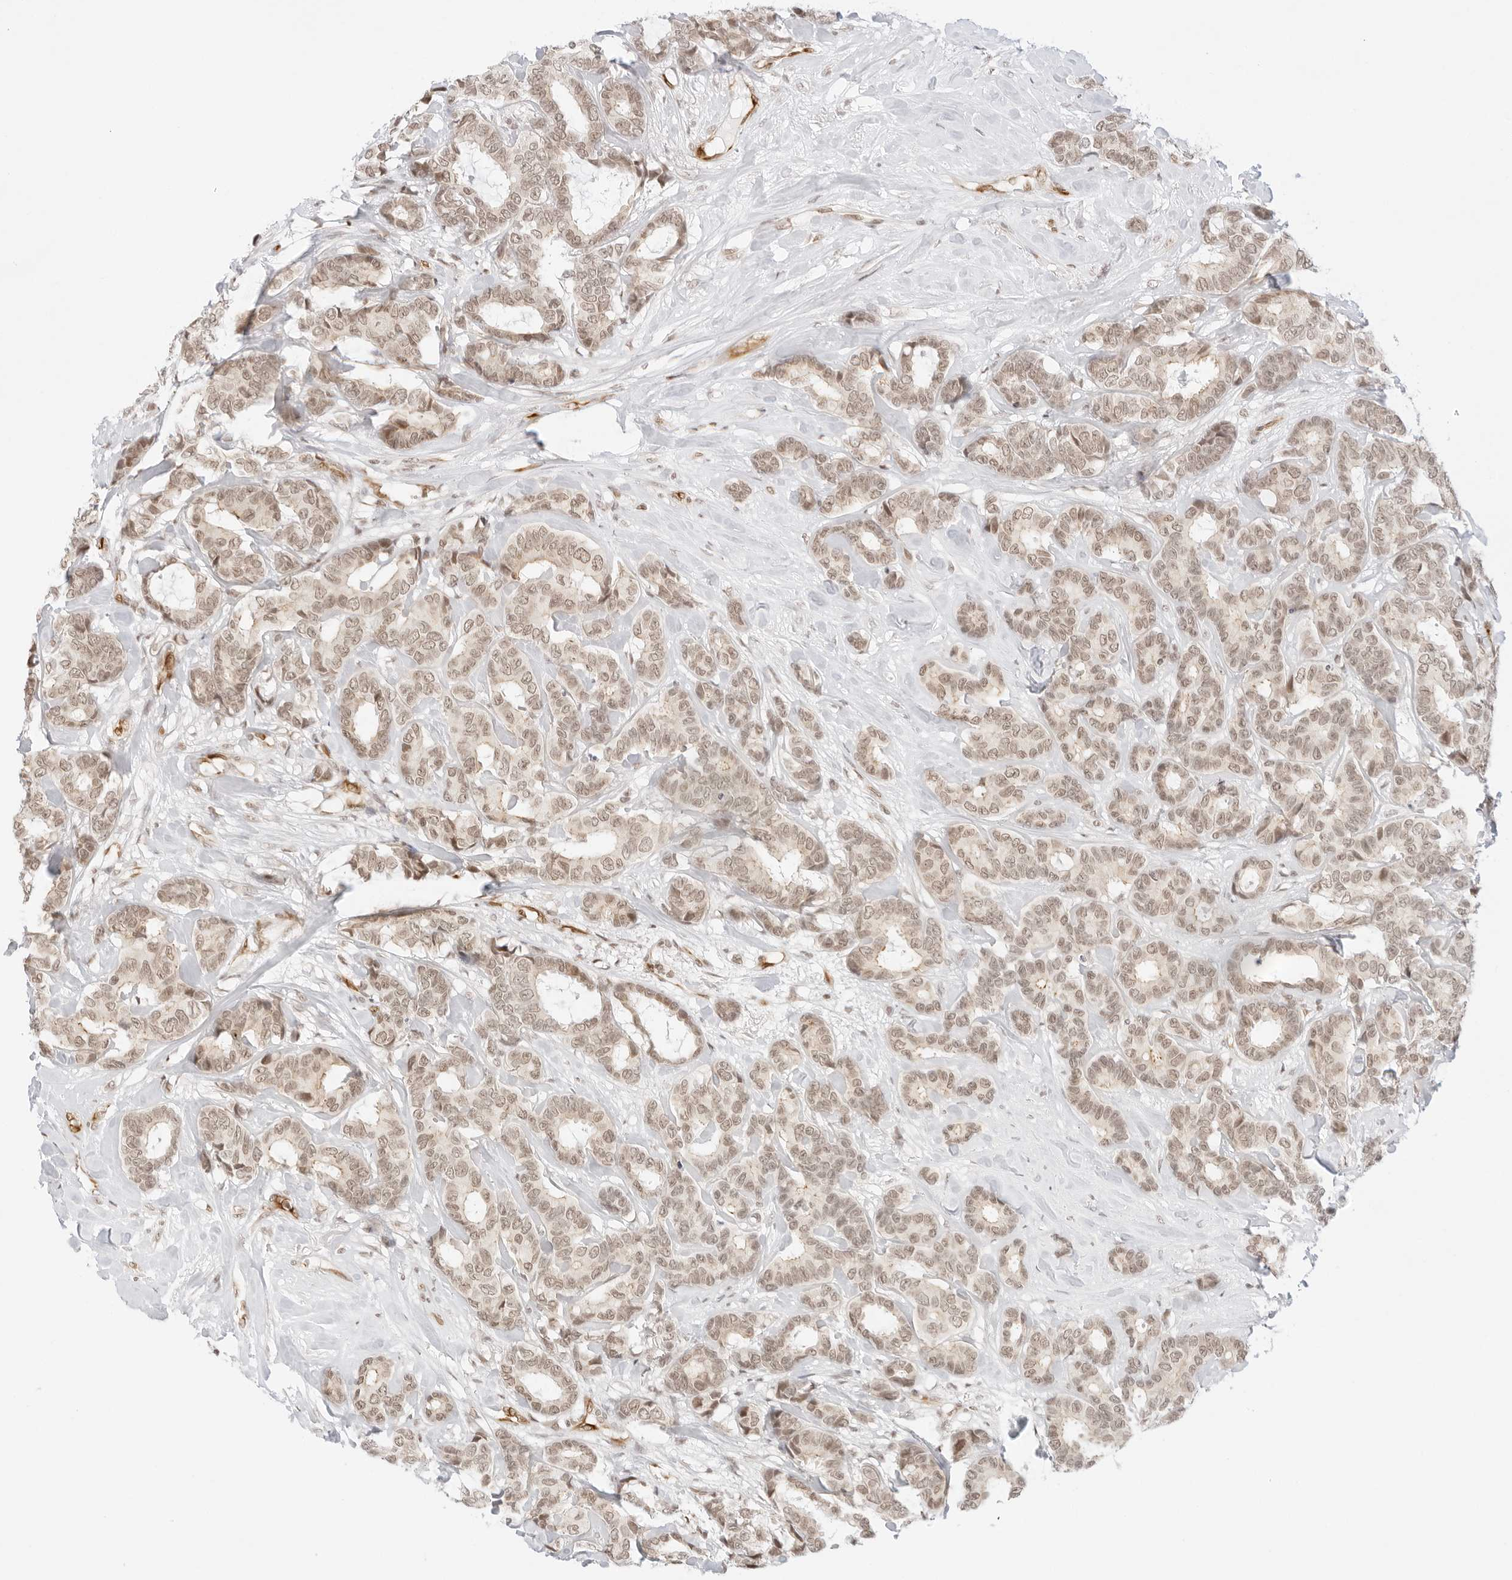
{"staining": {"intensity": "weak", "quantity": ">75%", "location": "nuclear"}, "tissue": "breast cancer", "cell_type": "Tumor cells", "image_type": "cancer", "snomed": [{"axis": "morphology", "description": "Duct carcinoma"}, {"axis": "topography", "description": "Breast"}], "caption": "Tumor cells show low levels of weak nuclear positivity in about >75% of cells in breast cancer (invasive ductal carcinoma).", "gene": "GNAS", "patient": {"sex": "female", "age": 87}}